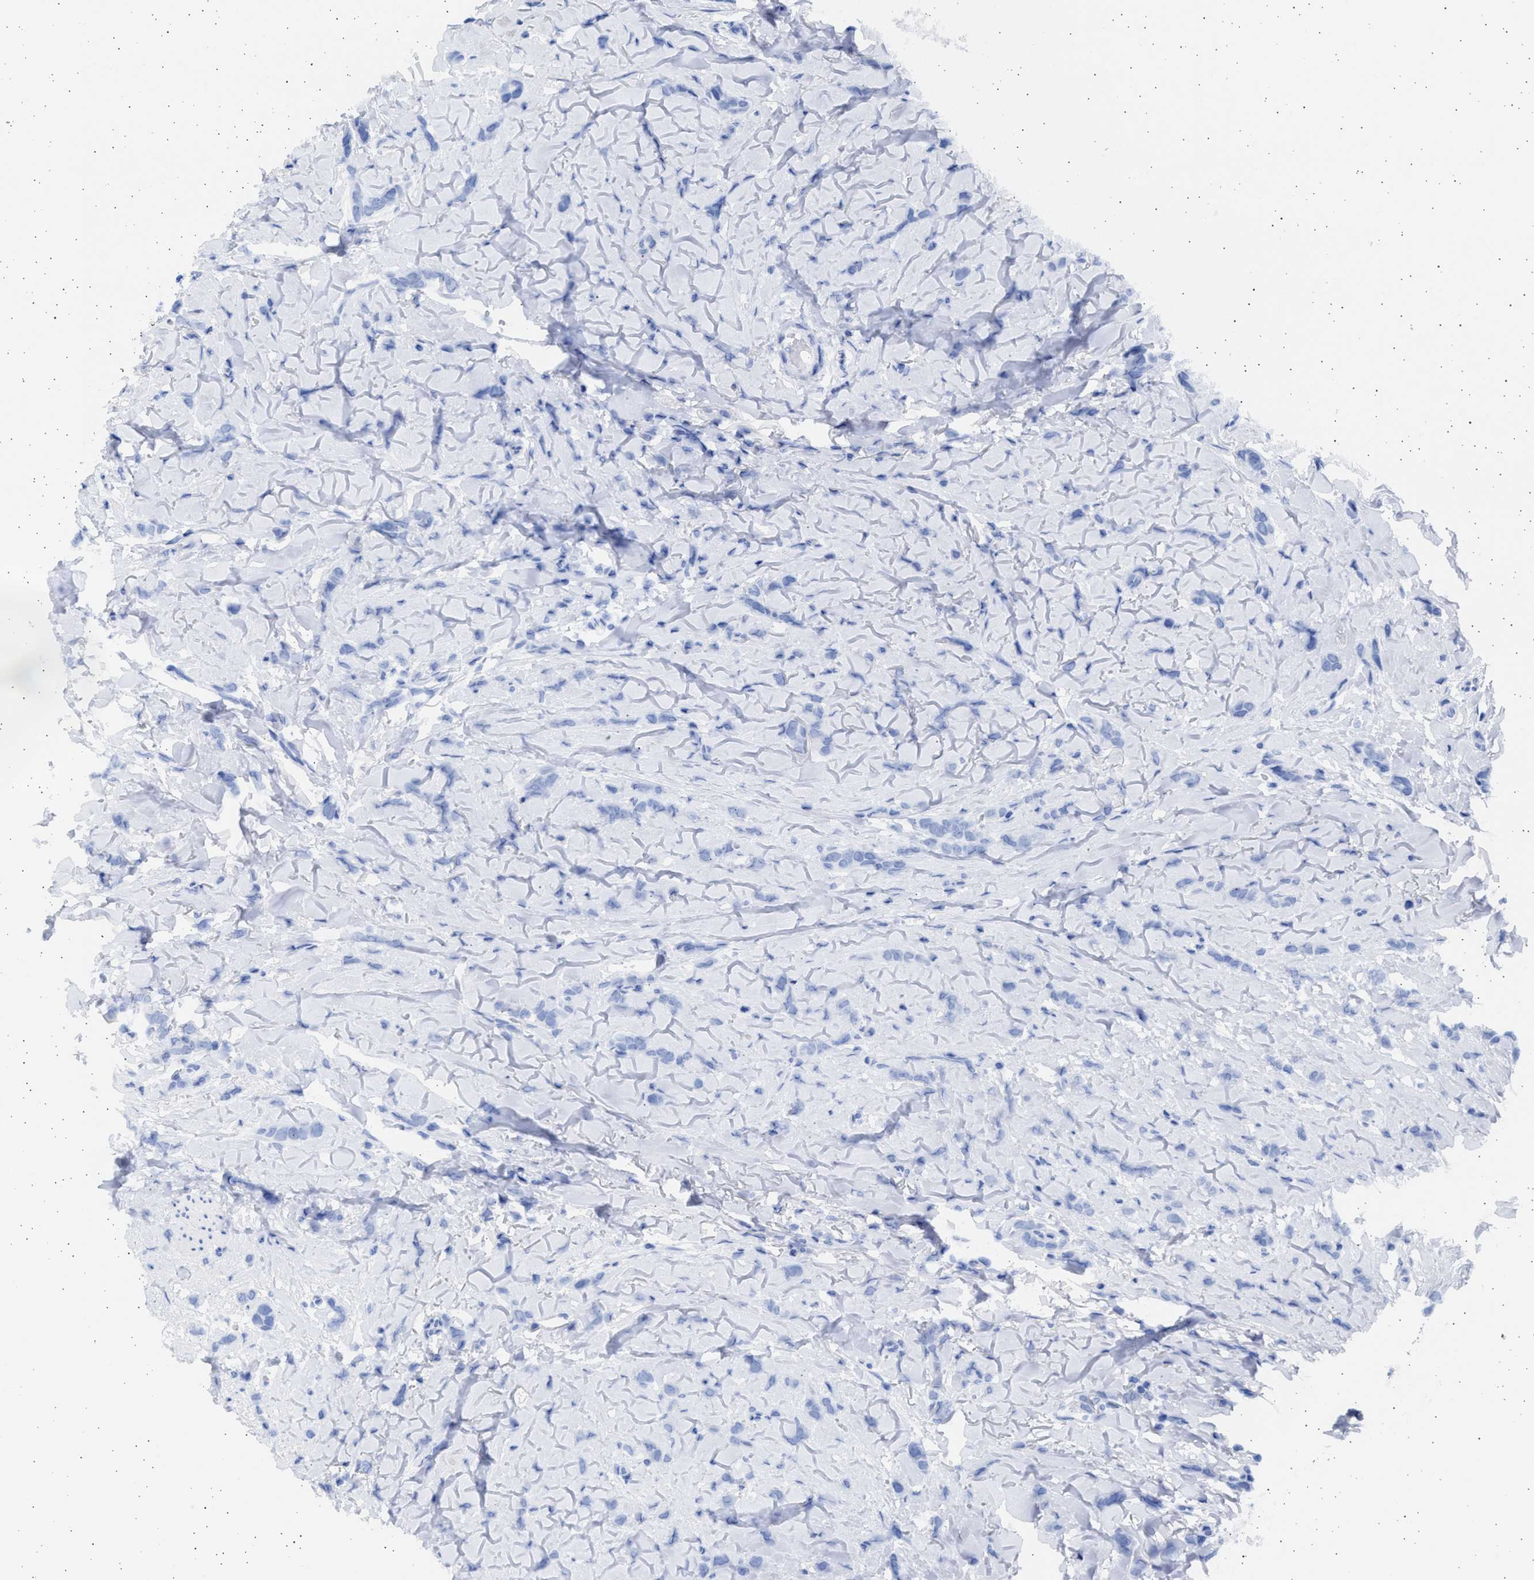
{"staining": {"intensity": "negative", "quantity": "none", "location": "none"}, "tissue": "breast cancer", "cell_type": "Tumor cells", "image_type": "cancer", "snomed": [{"axis": "morphology", "description": "Lobular carcinoma"}, {"axis": "topography", "description": "Skin"}, {"axis": "topography", "description": "Breast"}], "caption": "IHC micrograph of neoplastic tissue: human breast cancer stained with DAB (3,3'-diaminobenzidine) exhibits no significant protein staining in tumor cells.", "gene": "ALDOC", "patient": {"sex": "female", "age": 46}}